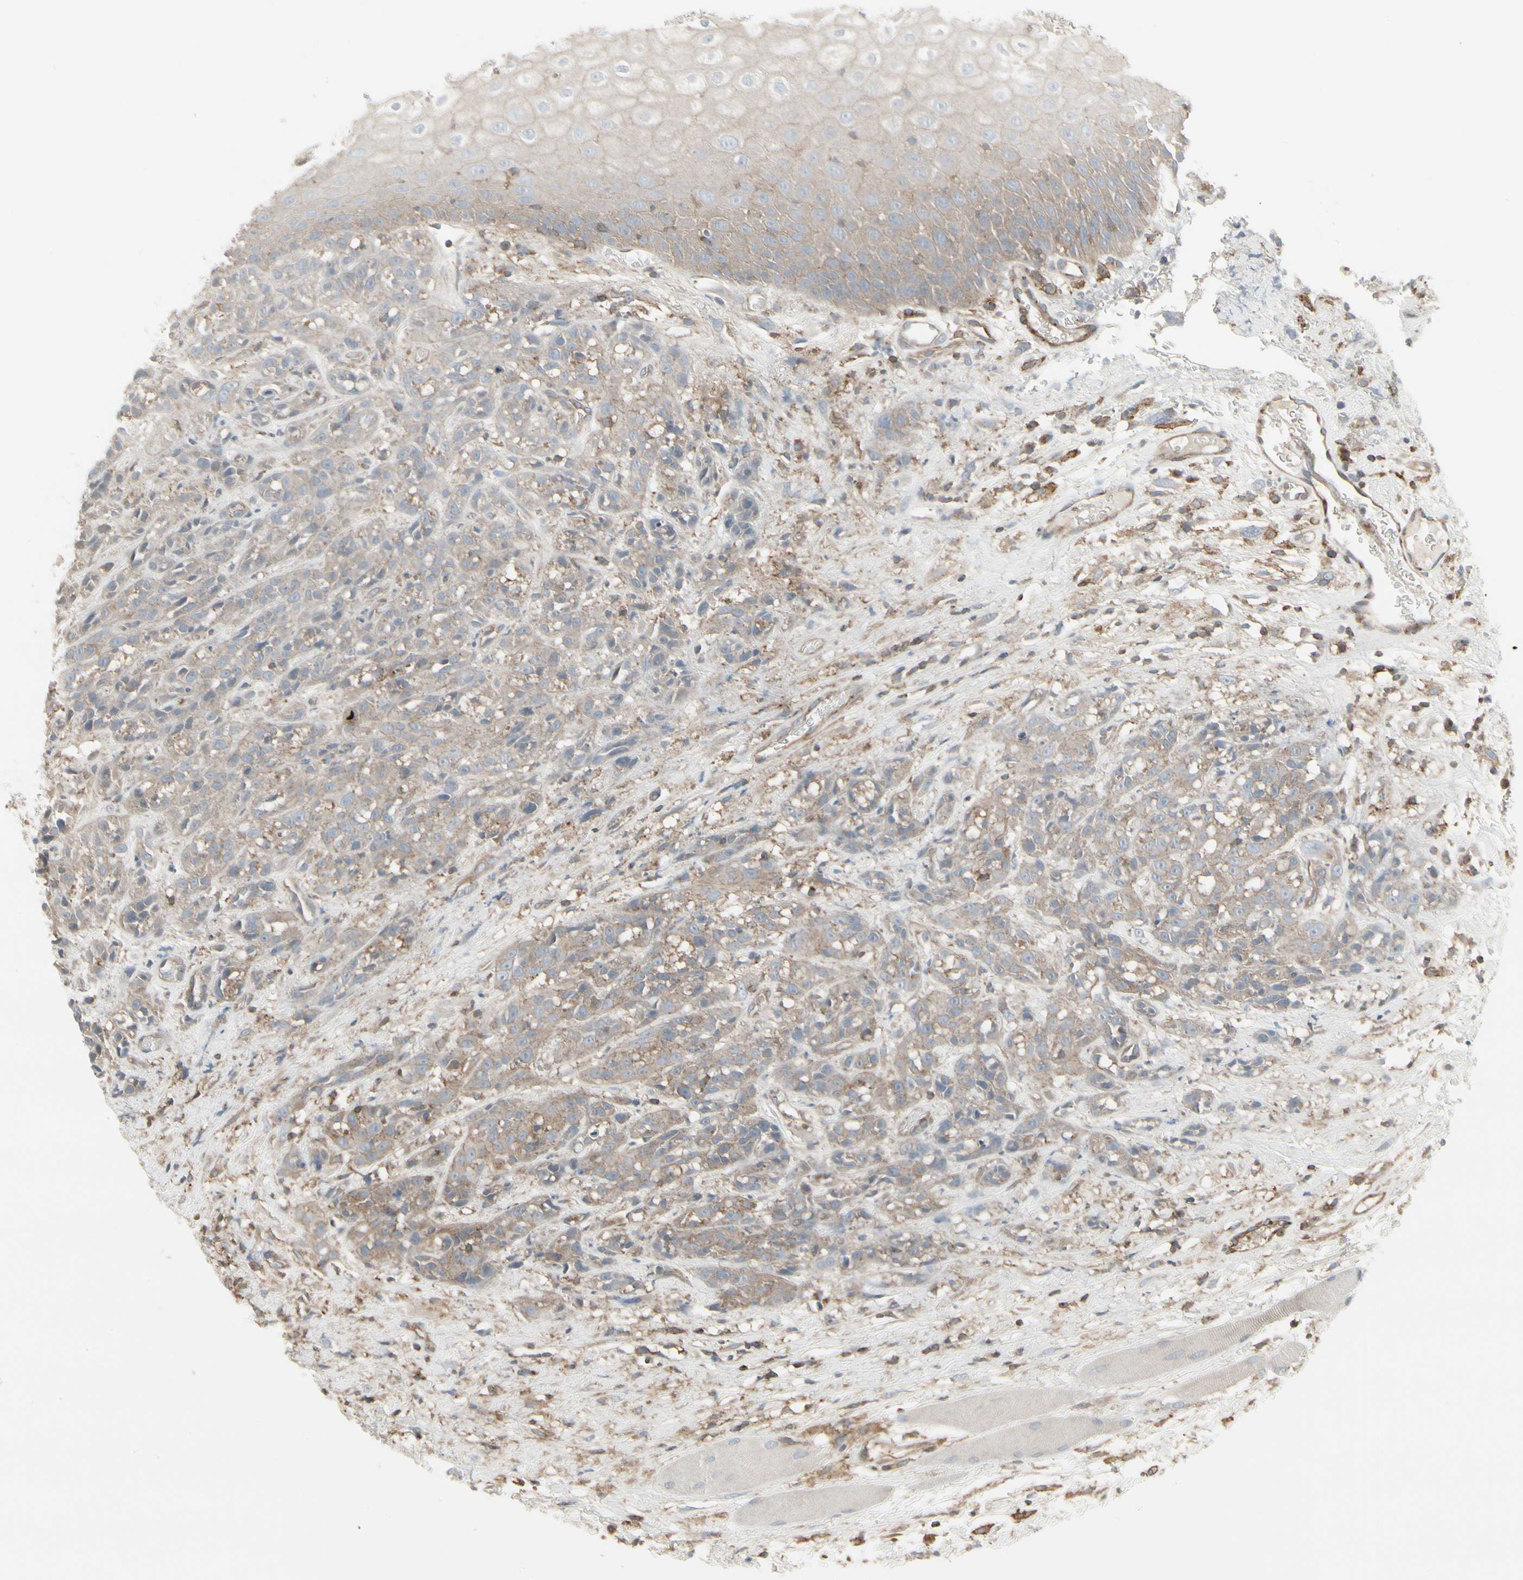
{"staining": {"intensity": "moderate", "quantity": ">75%", "location": "cytoplasmic/membranous"}, "tissue": "head and neck cancer", "cell_type": "Tumor cells", "image_type": "cancer", "snomed": [{"axis": "morphology", "description": "Normal tissue, NOS"}, {"axis": "morphology", "description": "Squamous cell carcinoma, NOS"}, {"axis": "topography", "description": "Cartilage tissue"}, {"axis": "topography", "description": "Head-Neck"}], "caption": "There is medium levels of moderate cytoplasmic/membranous expression in tumor cells of head and neck cancer (squamous cell carcinoma), as demonstrated by immunohistochemical staining (brown color).", "gene": "EPS15", "patient": {"sex": "male", "age": 62}}